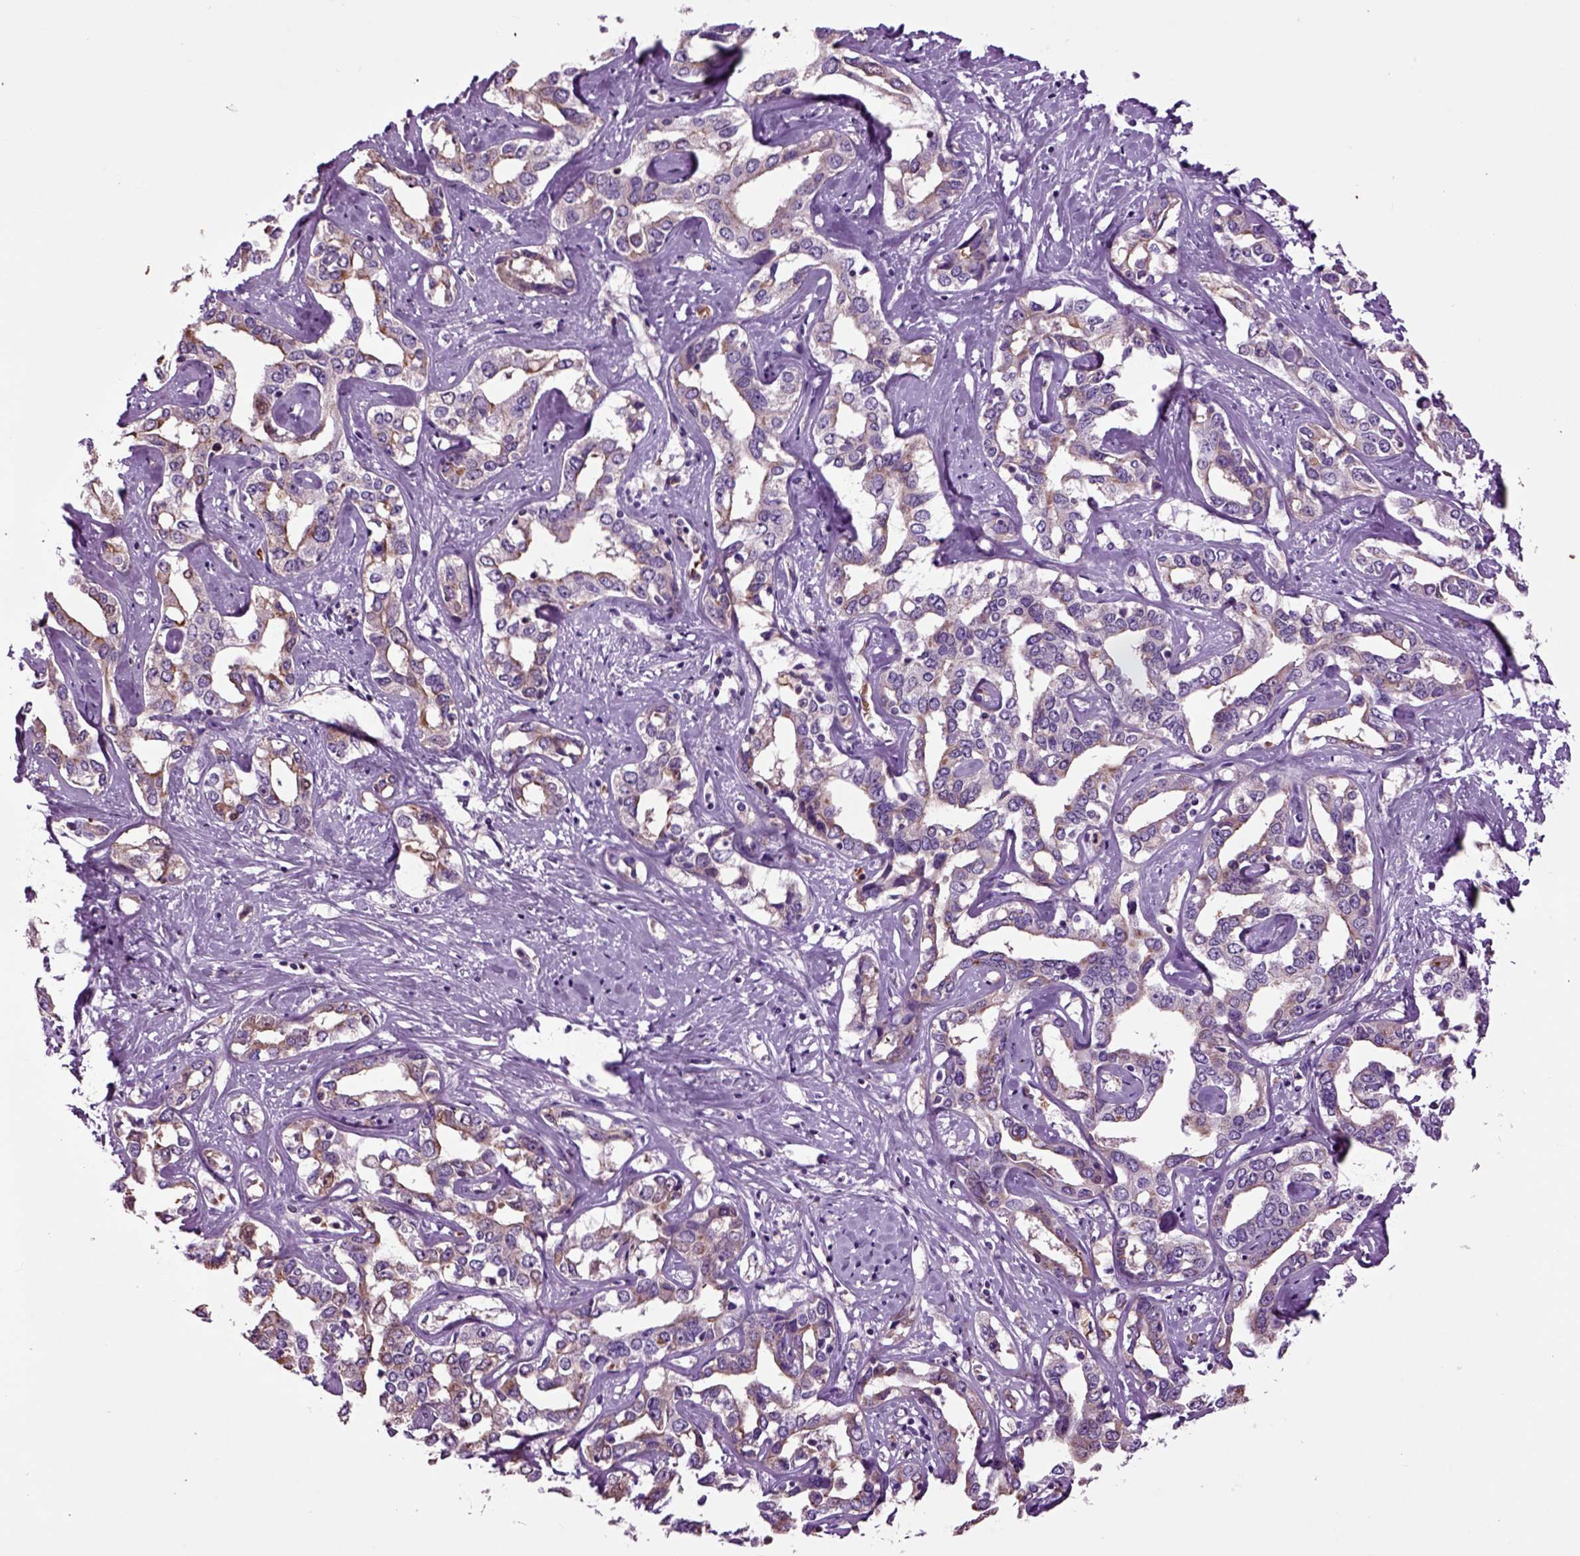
{"staining": {"intensity": "moderate", "quantity": "<25%", "location": "cytoplasmic/membranous"}, "tissue": "liver cancer", "cell_type": "Tumor cells", "image_type": "cancer", "snomed": [{"axis": "morphology", "description": "Cholangiocarcinoma"}, {"axis": "topography", "description": "Liver"}], "caption": "Tumor cells exhibit low levels of moderate cytoplasmic/membranous staining in about <25% of cells in cholangiocarcinoma (liver).", "gene": "SPON1", "patient": {"sex": "male", "age": 59}}